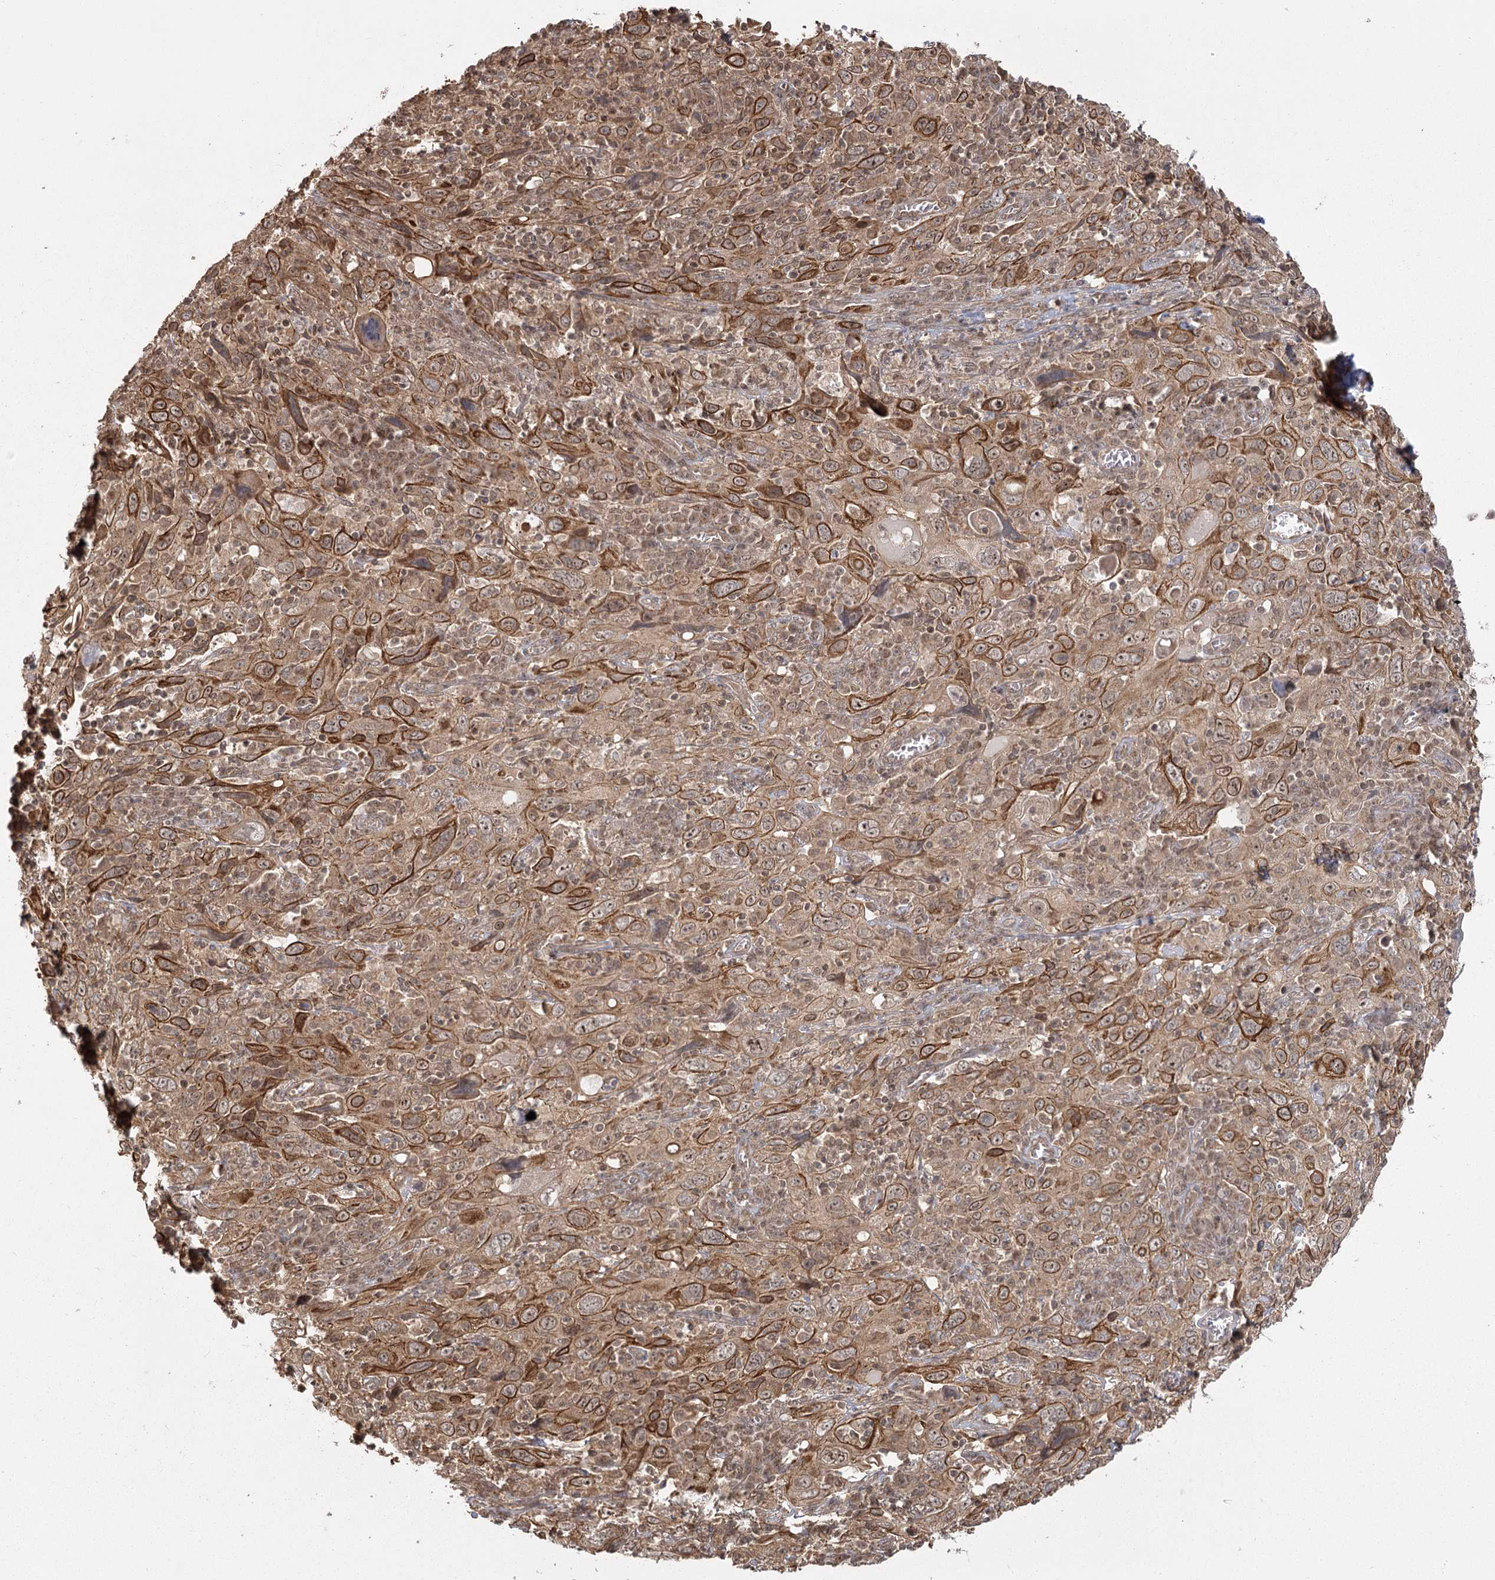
{"staining": {"intensity": "moderate", "quantity": ">75%", "location": "cytoplasmic/membranous,nuclear"}, "tissue": "cervical cancer", "cell_type": "Tumor cells", "image_type": "cancer", "snomed": [{"axis": "morphology", "description": "Squamous cell carcinoma, NOS"}, {"axis": "topography", "description": "Cervix"}], "caption": "This image displays squamous cell carcinoma (cervical) stained with immunohistochemistry to label a protein in brown. The cytoplasmic/membranous and nuclear of tumor cells show moderate positivity for the protein. Nuclei are counter-stained blue.", "gene": "R3HDM2", "patient": {"sex": "female", "age": 46}}